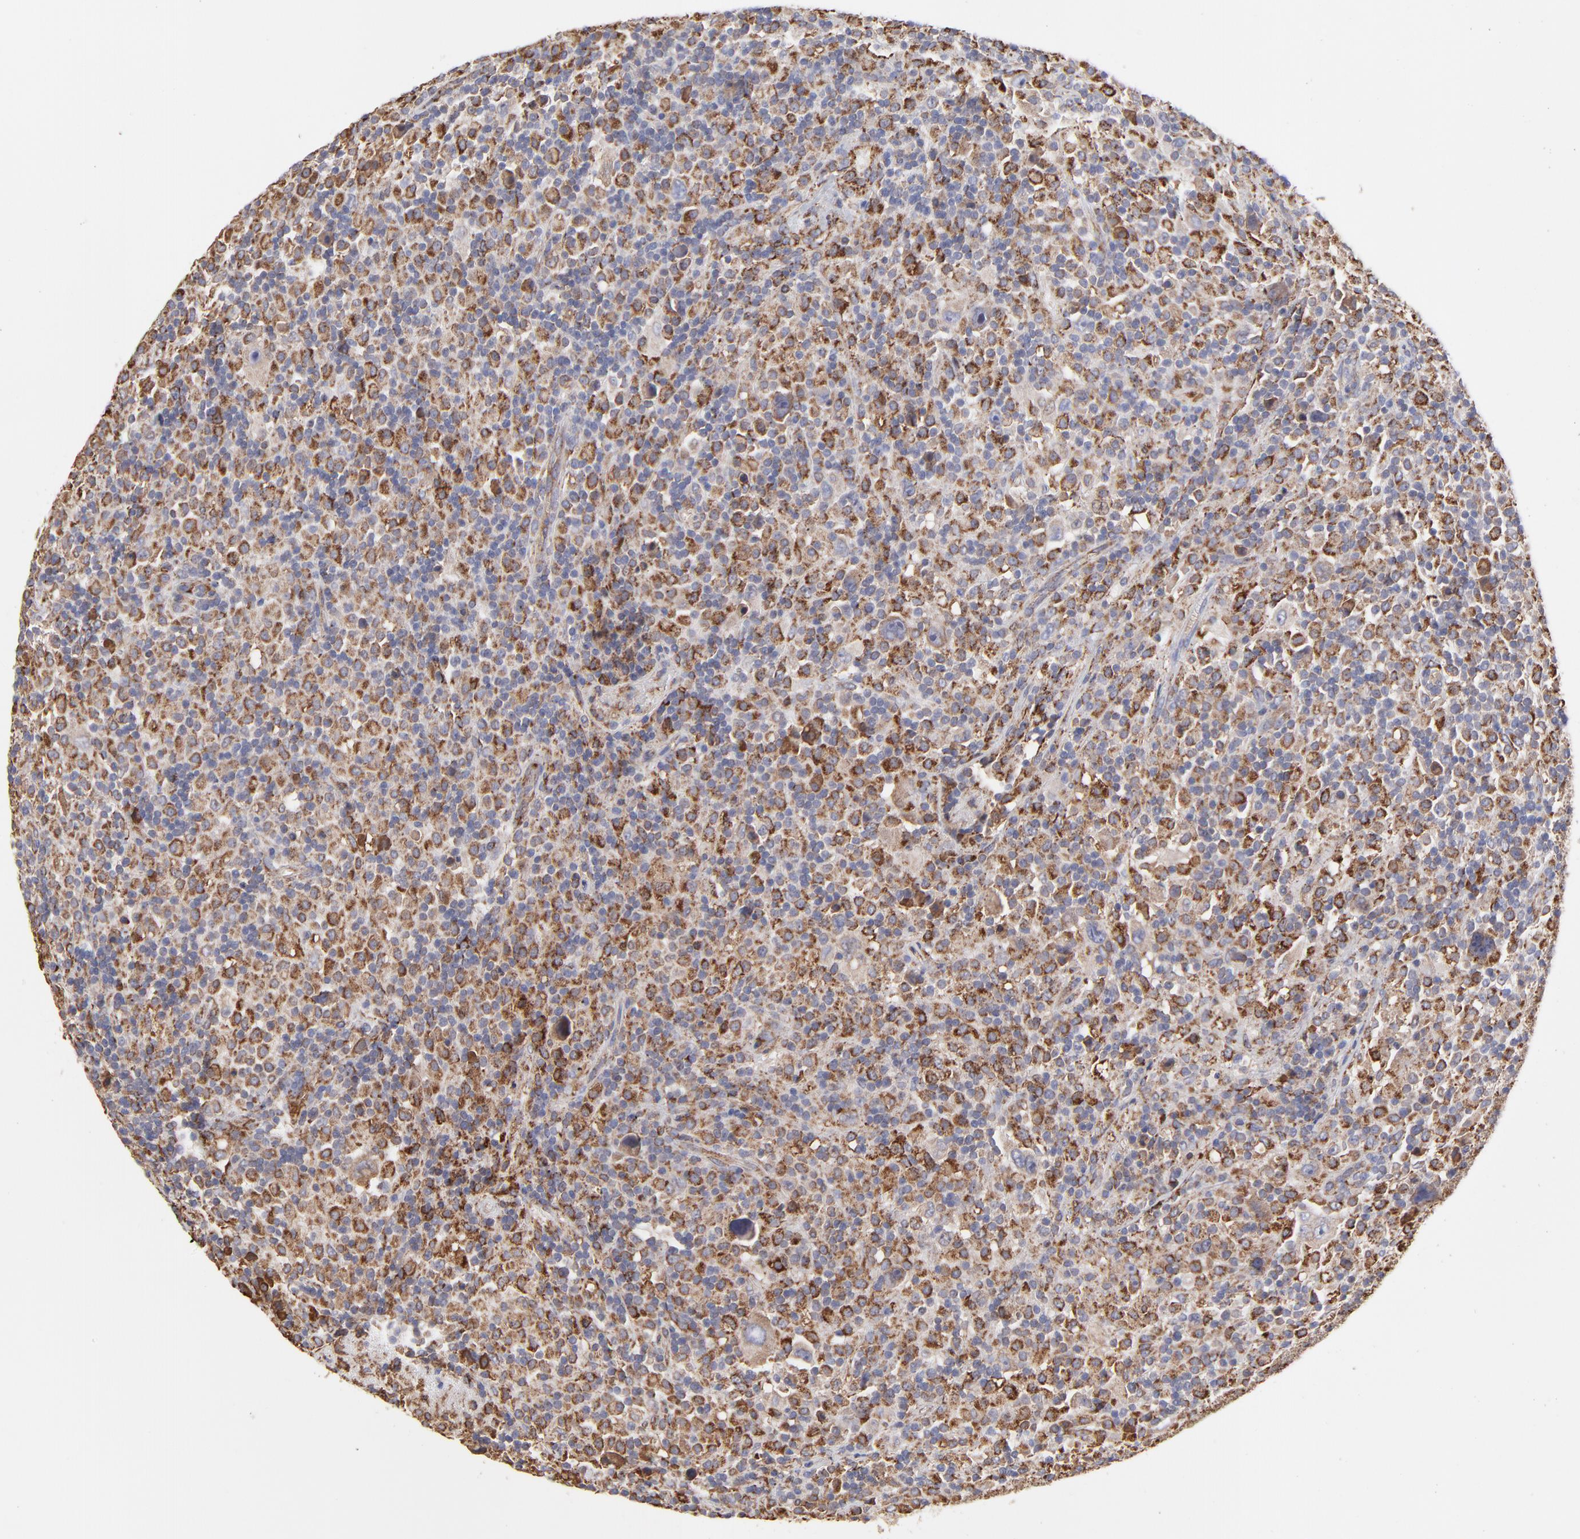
{"staining": {"intensity": "moderate", "quantity": ">75%", "location": "cytoplasmic/membranous"}, "tissue": "lymphoma", "cell_type": "Tumor cells", "image_type": "cancer", "snomed": [{"axis": "morphology", "description": "Hodgkin's disease, NOS"}, {"axis": "topography", "description": "Lymph node"}], "caption": "Immunohistochemical staining of Hodgkin's disease reveals moderate cytoplasmic/membranous protein staining in about >75% of tumor cells.", "gene": "PFKM", "patient": {"sex": "male", "age": 46}}